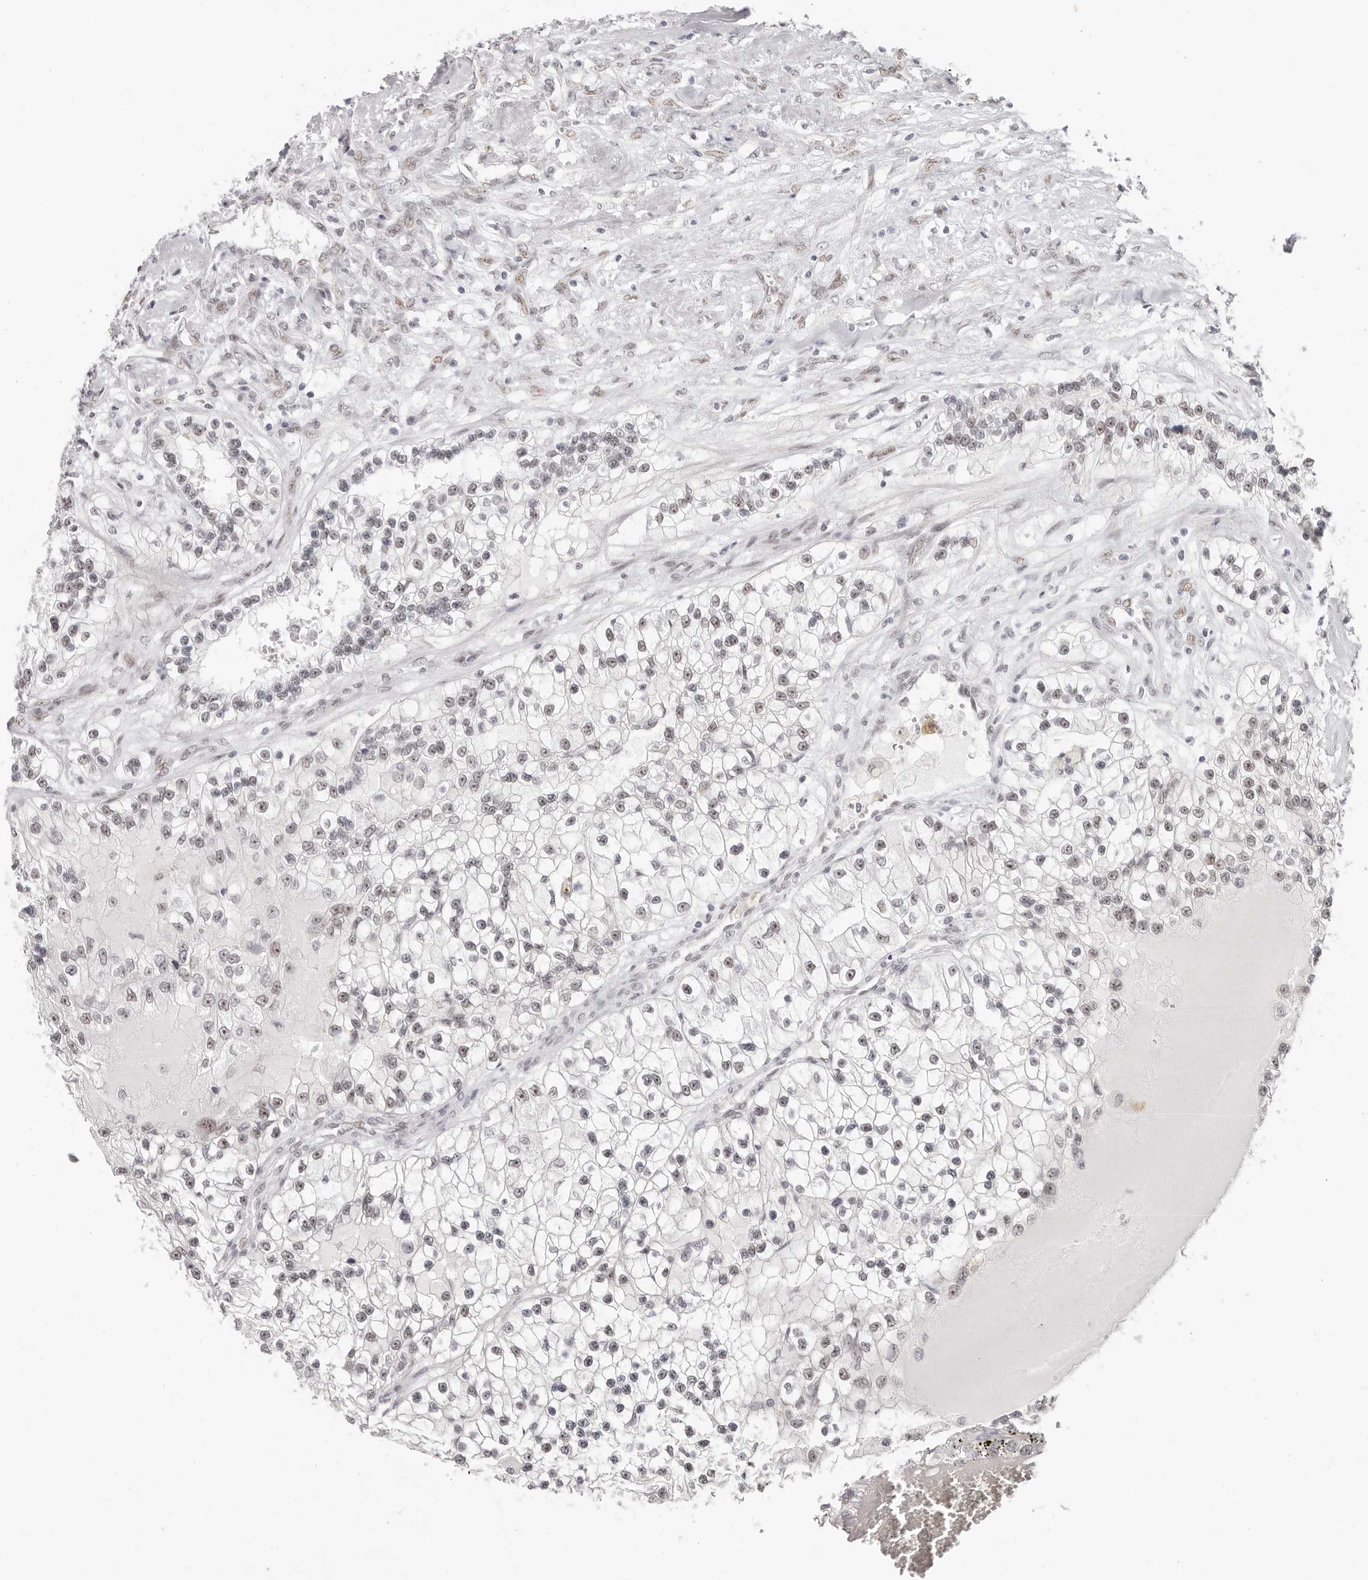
{"staining": {"intensity": "weak", "quantity": "<25%", "location": "nuclear"}, "tissue": "renal cancer", "cell_type": "Tumor cells", "image_type": "cancer", "snomed": [{"axis": "morphology", "description": "Adenocarcinoma, NOS"}, {"axis": "topography", "description": "Kidney"}], "caption": "The histopathology image reveals no staining of tumor cells in renal cancer (adenocarcinoma). Nuclei are stained in blue.", "gene": "LARP7", "patient": {"sex": "female", "age": 57}}